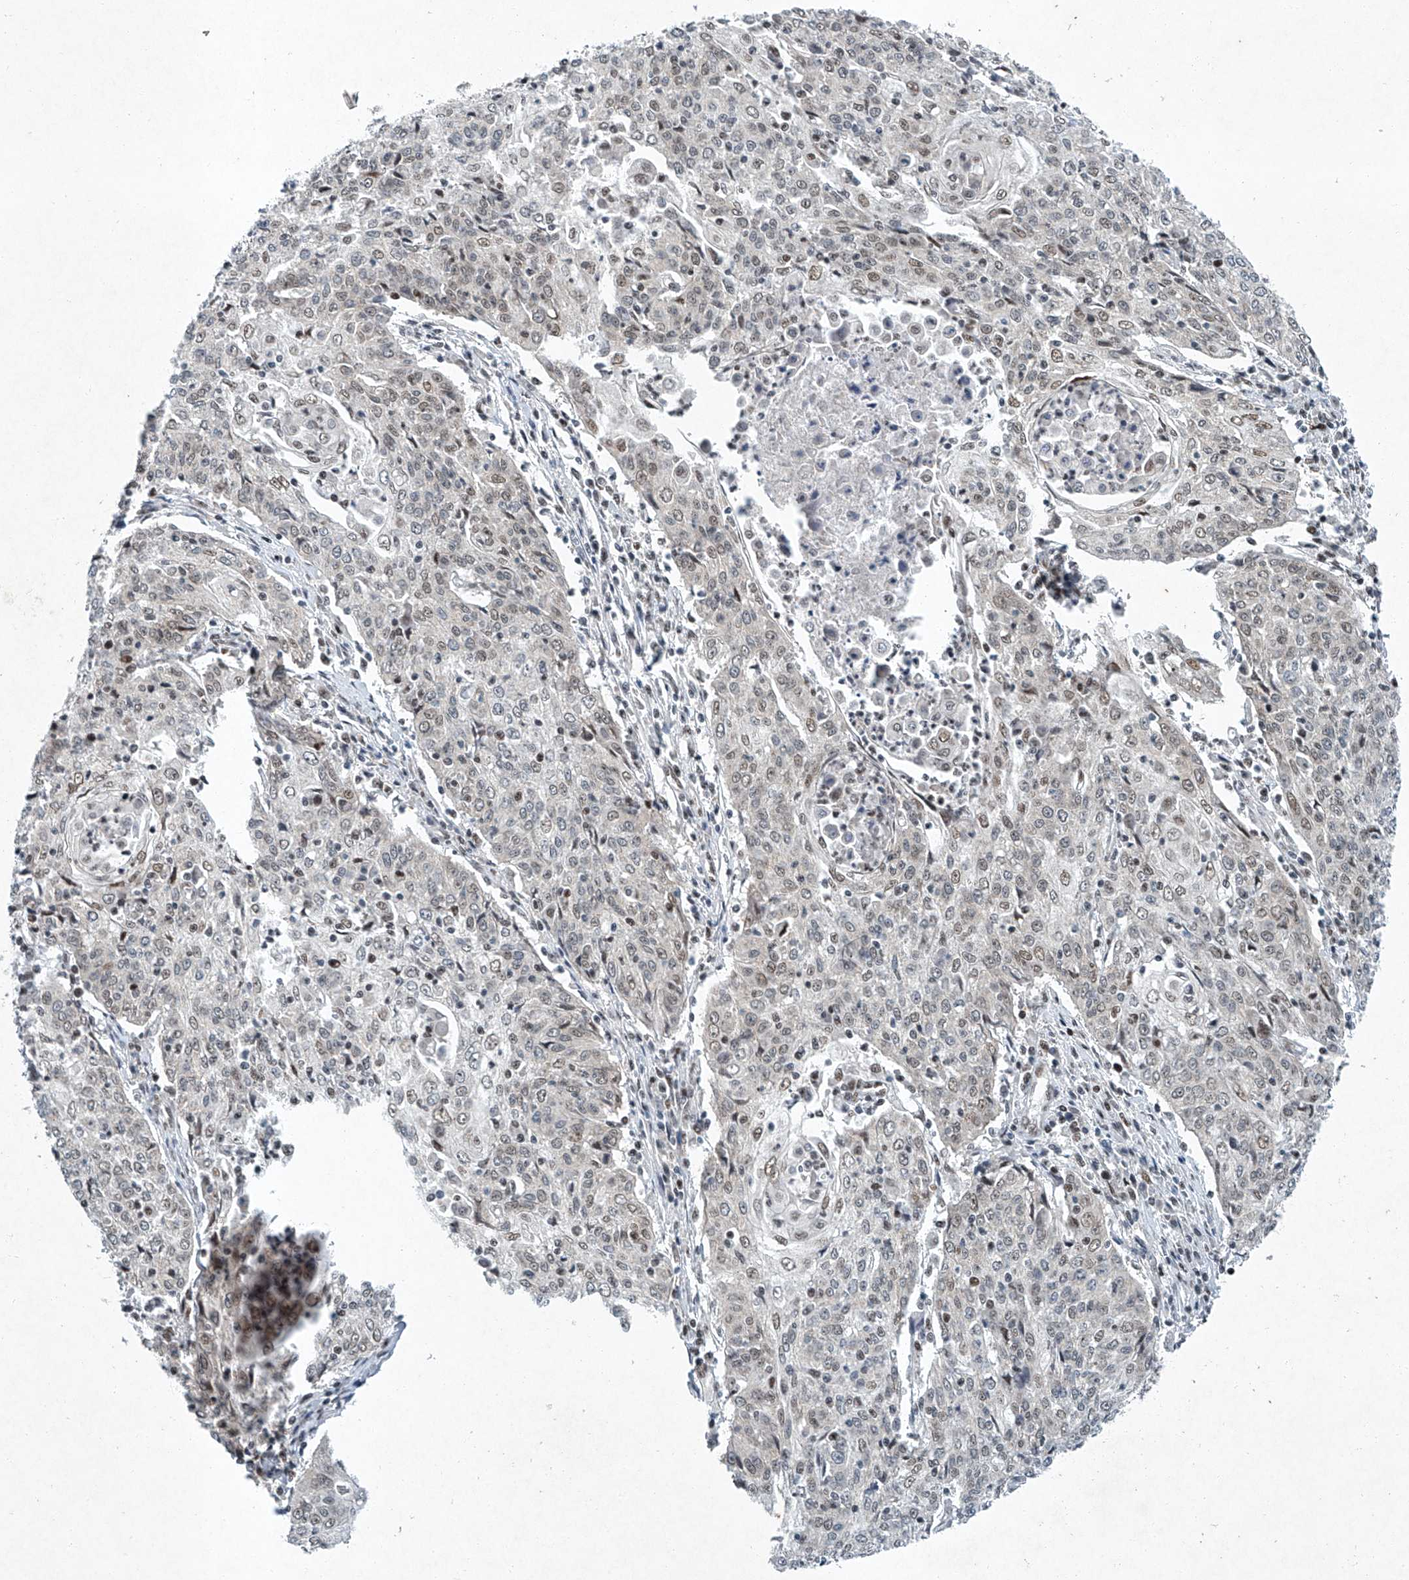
{"staining": {"intensity": "weak", "quantity": "25%-75%", "location": "nuclear"}, "tissue": "cervical cancer", "cell_type": "Tumor cells", "image_type": "cancer", "snomed": [{"axis": "morphology", "description": "Squamous cell carcinoma, NOS"}, {"axis": "topography", "description": "Cervix"}], "caption": "Weak nuclear protein staining is present in about 25%-75% of tumor cells in cervical cancer (squamous cell carcinoma).", "gene": "TFDP1", "patient": {"sex": "female", "age": 48}}